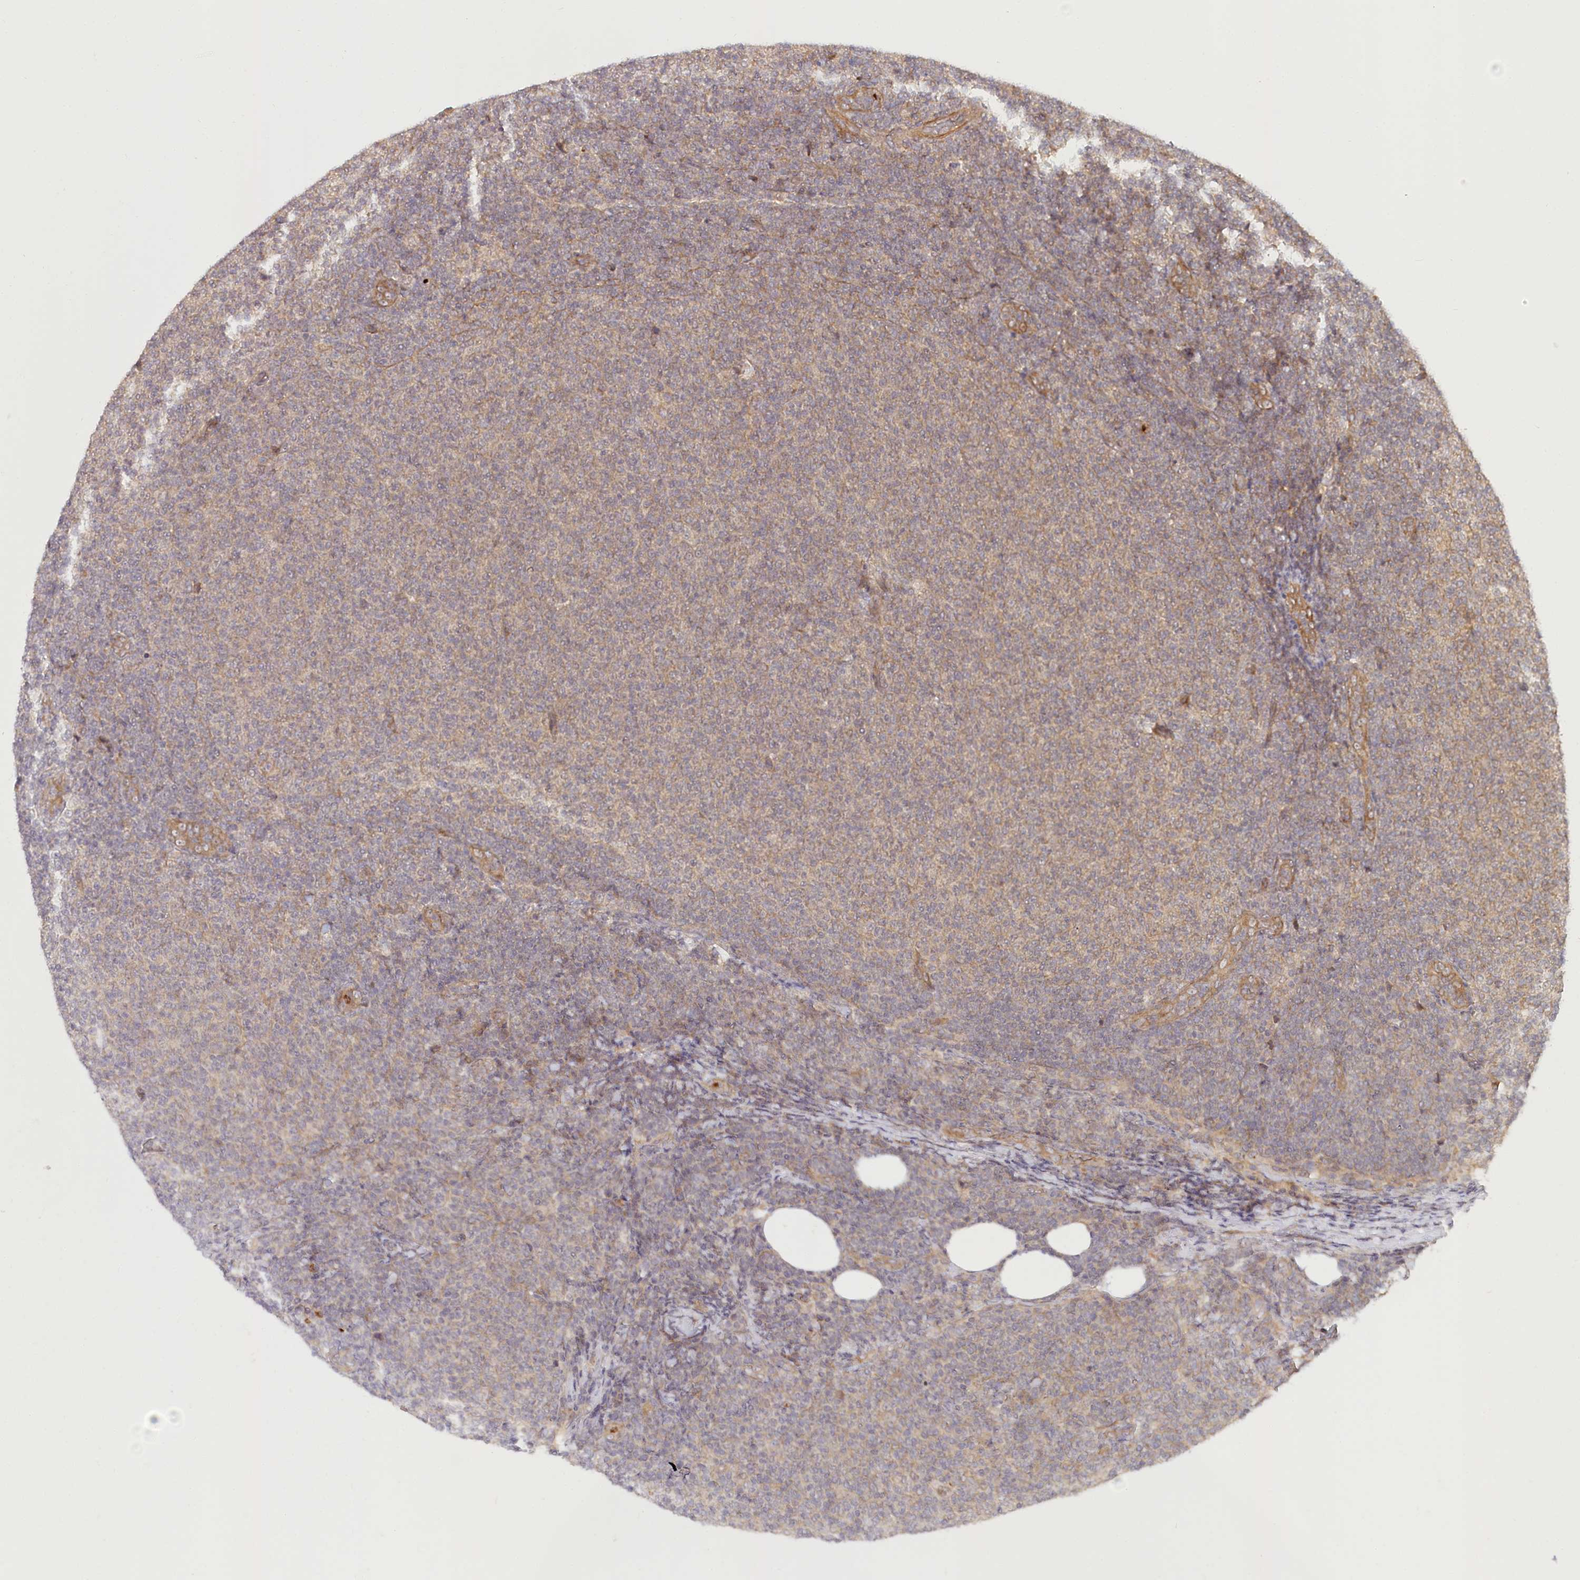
{"staining": {"intensity": "weak", "quantity": "25%-75%", "location": "cytoplasmic/membranous"}, "tissue": "lymphoma", "cell_type": "Tumor cells", "image_type": "cancer", "snomed": [{"axis": "morphology", "description": "Malignant lymphoma, non-Hodgkin's type, Low grade"}, {"axis": "topography", "description": "Lymph node"}], "caption": "Protein staining reveals weak cytoplasmic/membranous staining in approximately 25%-75% of tumor cells in low-grade malignant lymphoma, non-Hodgkin's type.", "gene": "CEP70", "patient": {"sex": "male", "age": 66}}